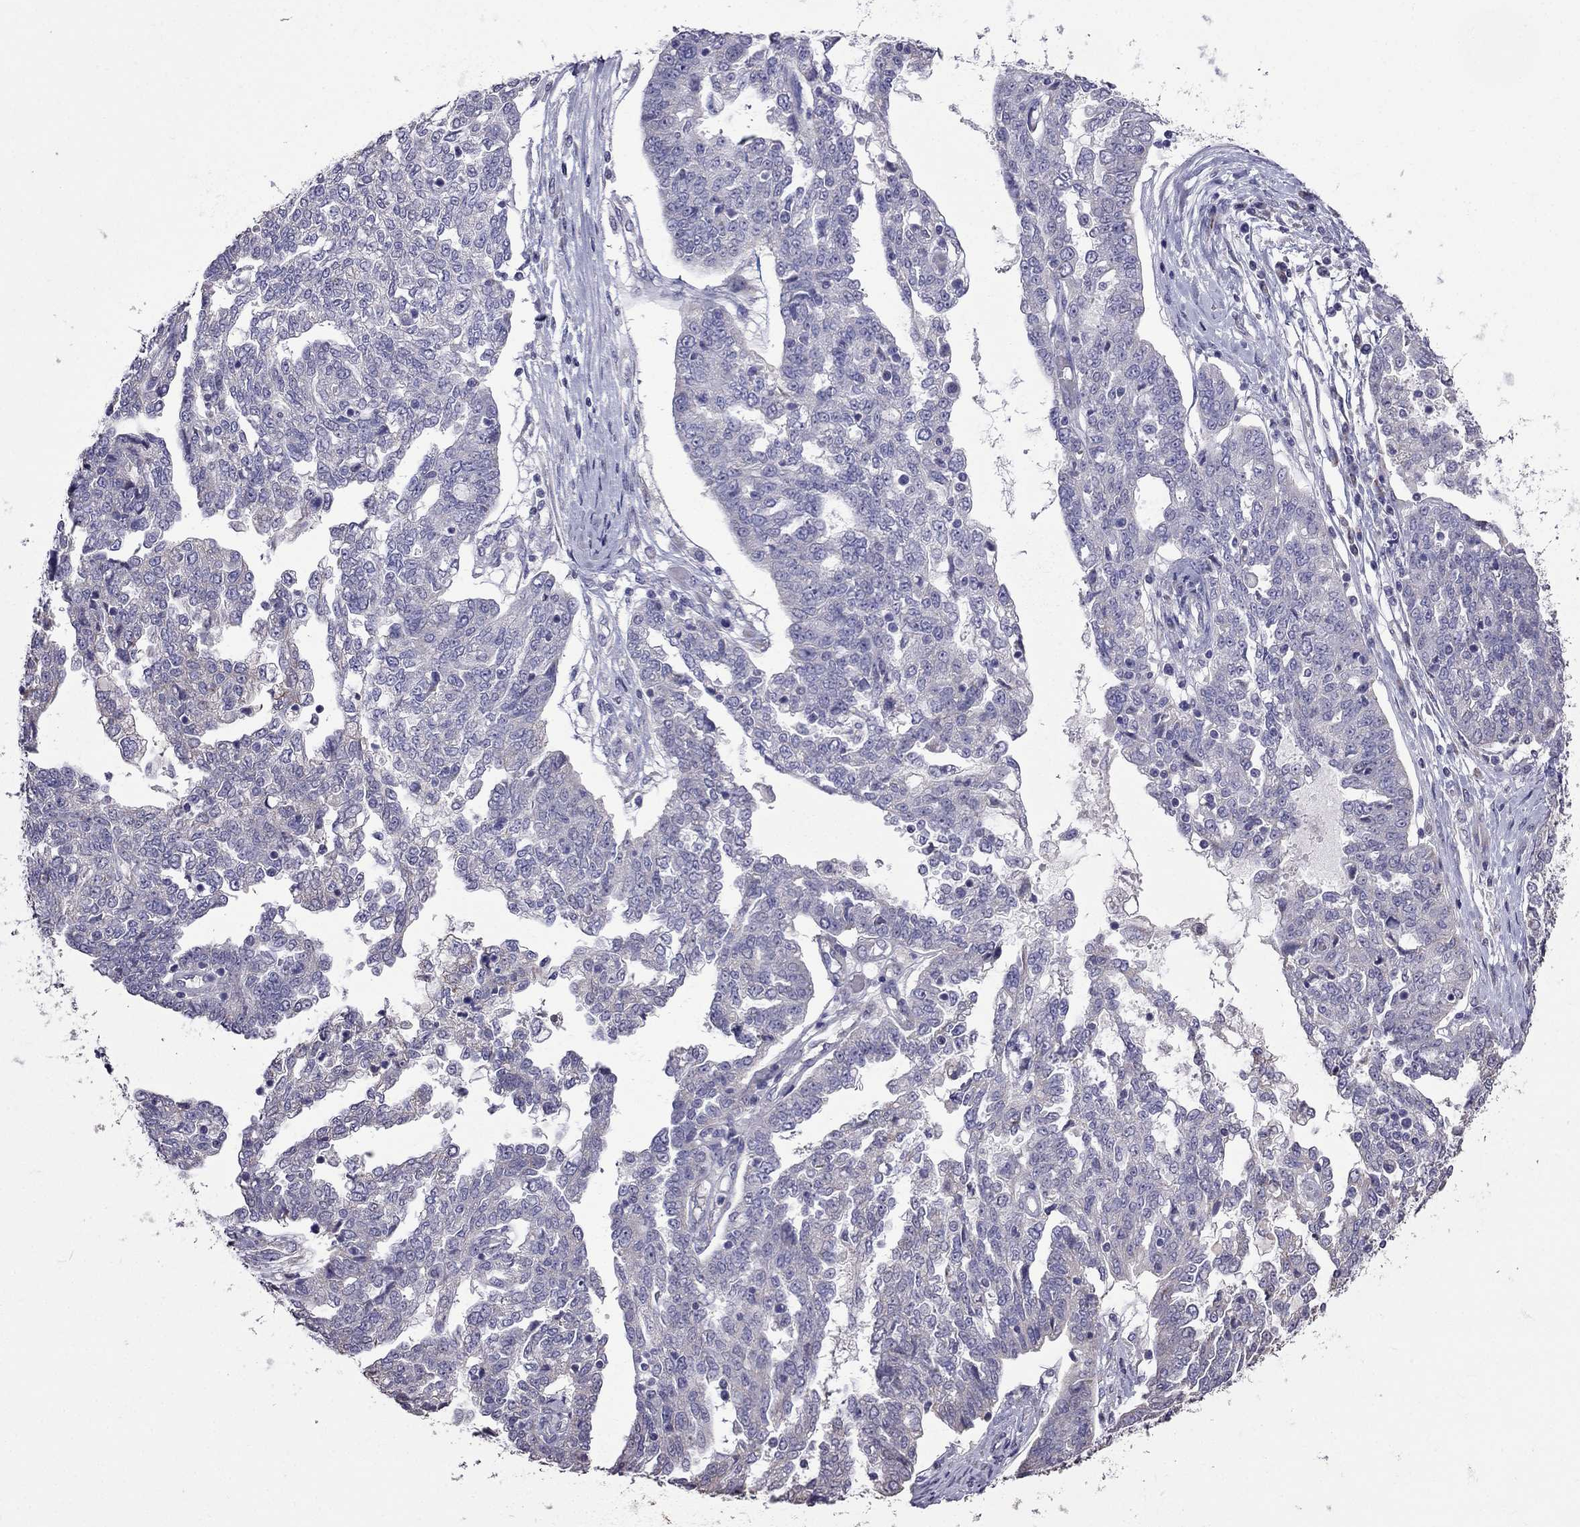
{"staining": {"intensity": "negative", "quantity": "none", "location": "none"}, "tissue": "ovarian cancer", "cell_type": "Tumor cells", "image_type": "cancer", "snomed": [{"axis": "morphology", "description": "Cystadenocarcinoma, serous, NOS"}, {"axis": "topography", "description": "Ovary"}], "caption": "Human ovarian cancer stained for a protein using immunohistochemistry (IHC) reveals no expression in tumor cells.", "gene": "AK5", "patient": {"sex": "female", "age": 67}}